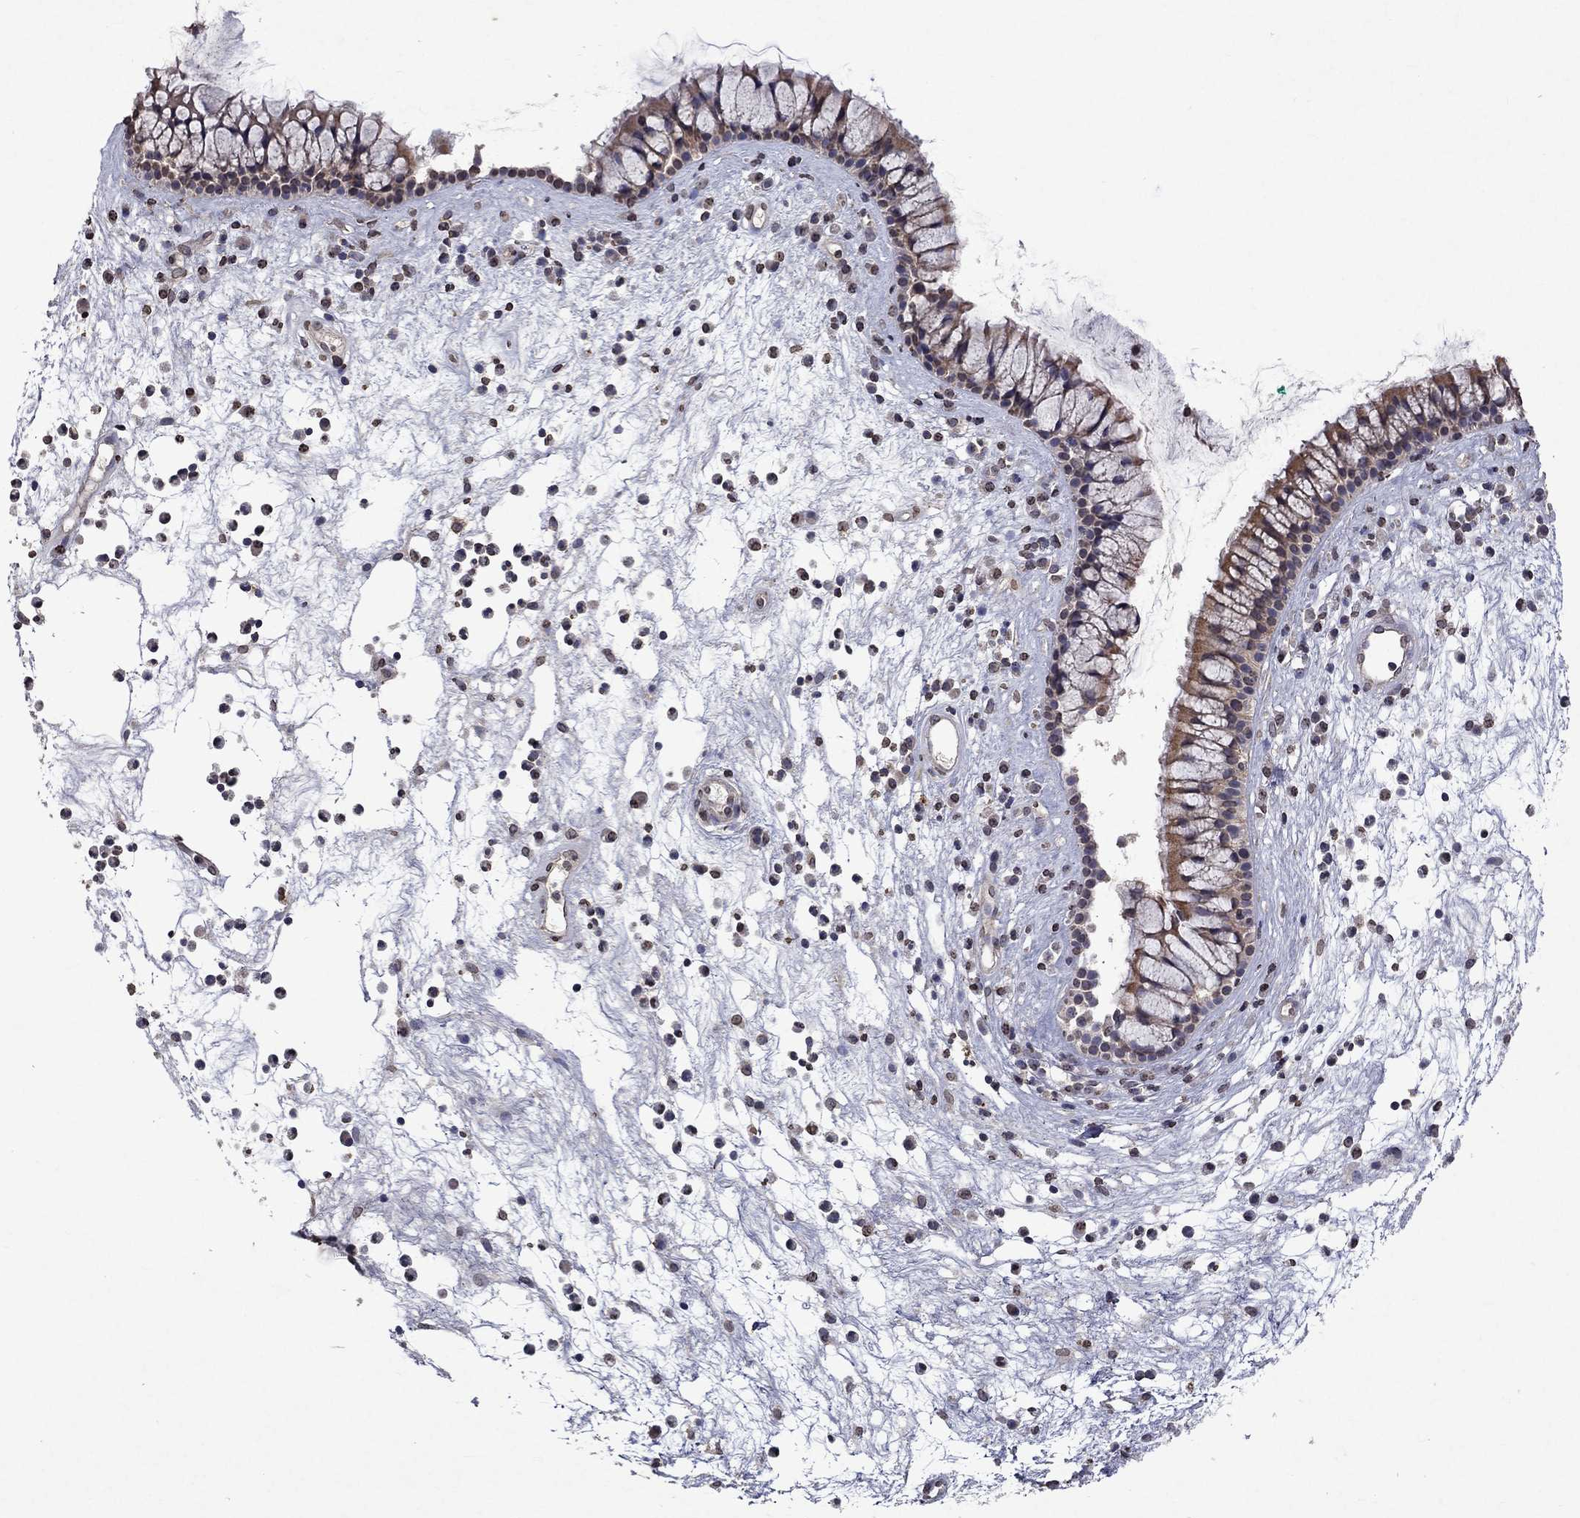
{"staining": {"intensity": "moderate", "quantity": "25%-75%", "location": "cytoplasmic/membranous"}, "tissue": "nasopharynx", "cell_type": "Respiratory epithelial cells", "image_type": "normal", "snomed": [{"axis": "morphology", "description": "Normal tissue, NOS"}, {"axis": "topography", "description": "Nasopharynx"}], "caption": "Immunohistochemical staining of benign human nasopharynx displays 25%-75% levels of moderate cytoplasmic/membranous protein staining in approximately 25%-75% of respiratory epithelial cells. Using DAB (brown) and hematoxylin (blue) stains, captured at high magnification using brightfield microscopy.", "gene": "TTC38", "patient": {"sex": "male", "age": 77}}